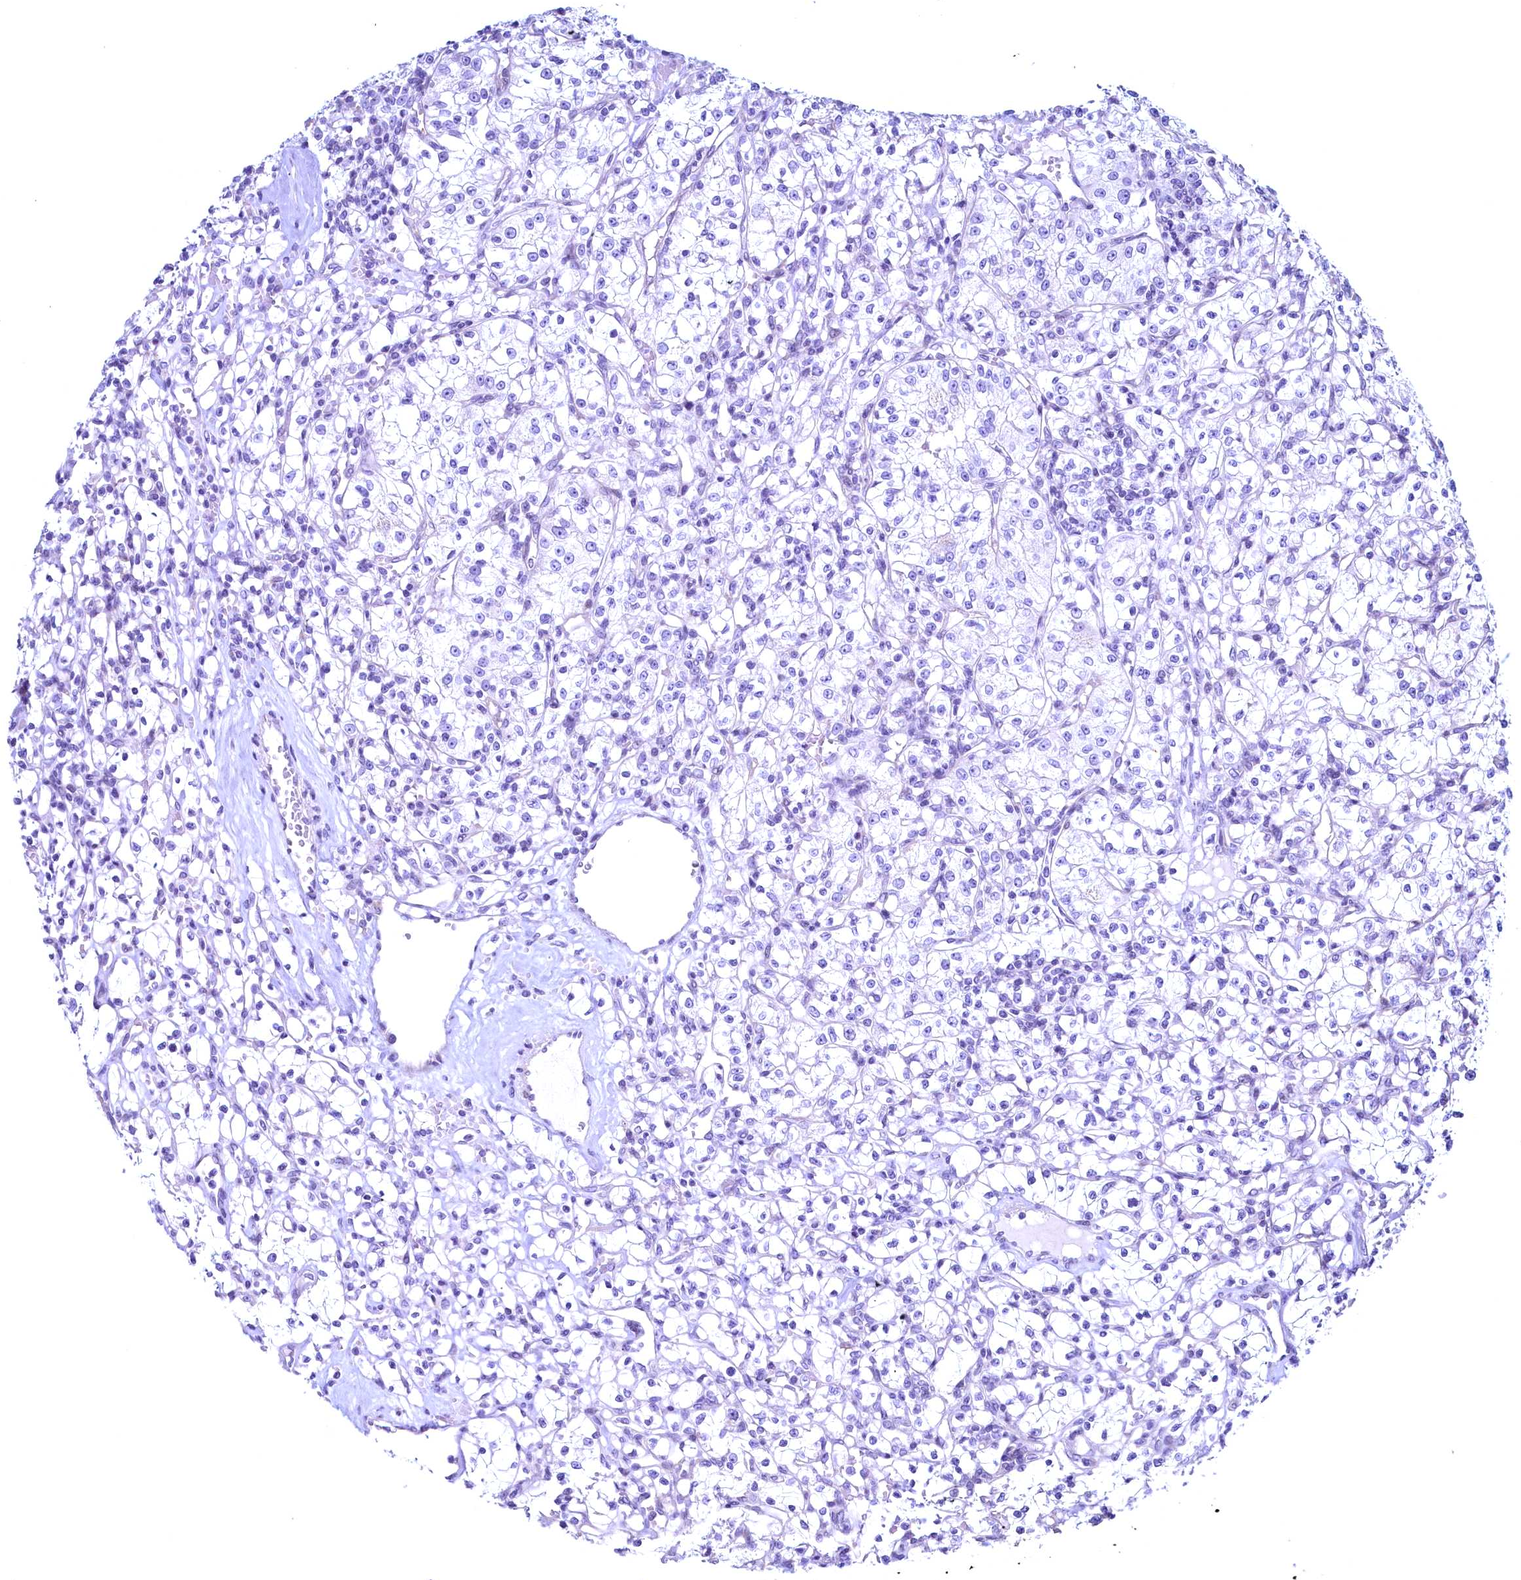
{"staining": {"intensity": "negative", "quantity": "none", "location": "none"}, "tissue": "renal cancer", "cell_type": "Tumor cells", "image_type": "cancer", "snomed": [{"axis": "morphology", "description": "Adenocarcinoma, NOS"}, {"axis": "topography", "description": "Kidney"}], "caption": "Tumor cells show no significant protein expression in renal cancer (adenocarcinoma). Brightfield microscopy of immunohistochemistry stained with DAB (3,3'-diaminobenzidine) (brown) and hematoxylin (blue), captured at high magnification.", "gene": "MAP1LC3A", "patient": {"sex": "female", "age": 59}}